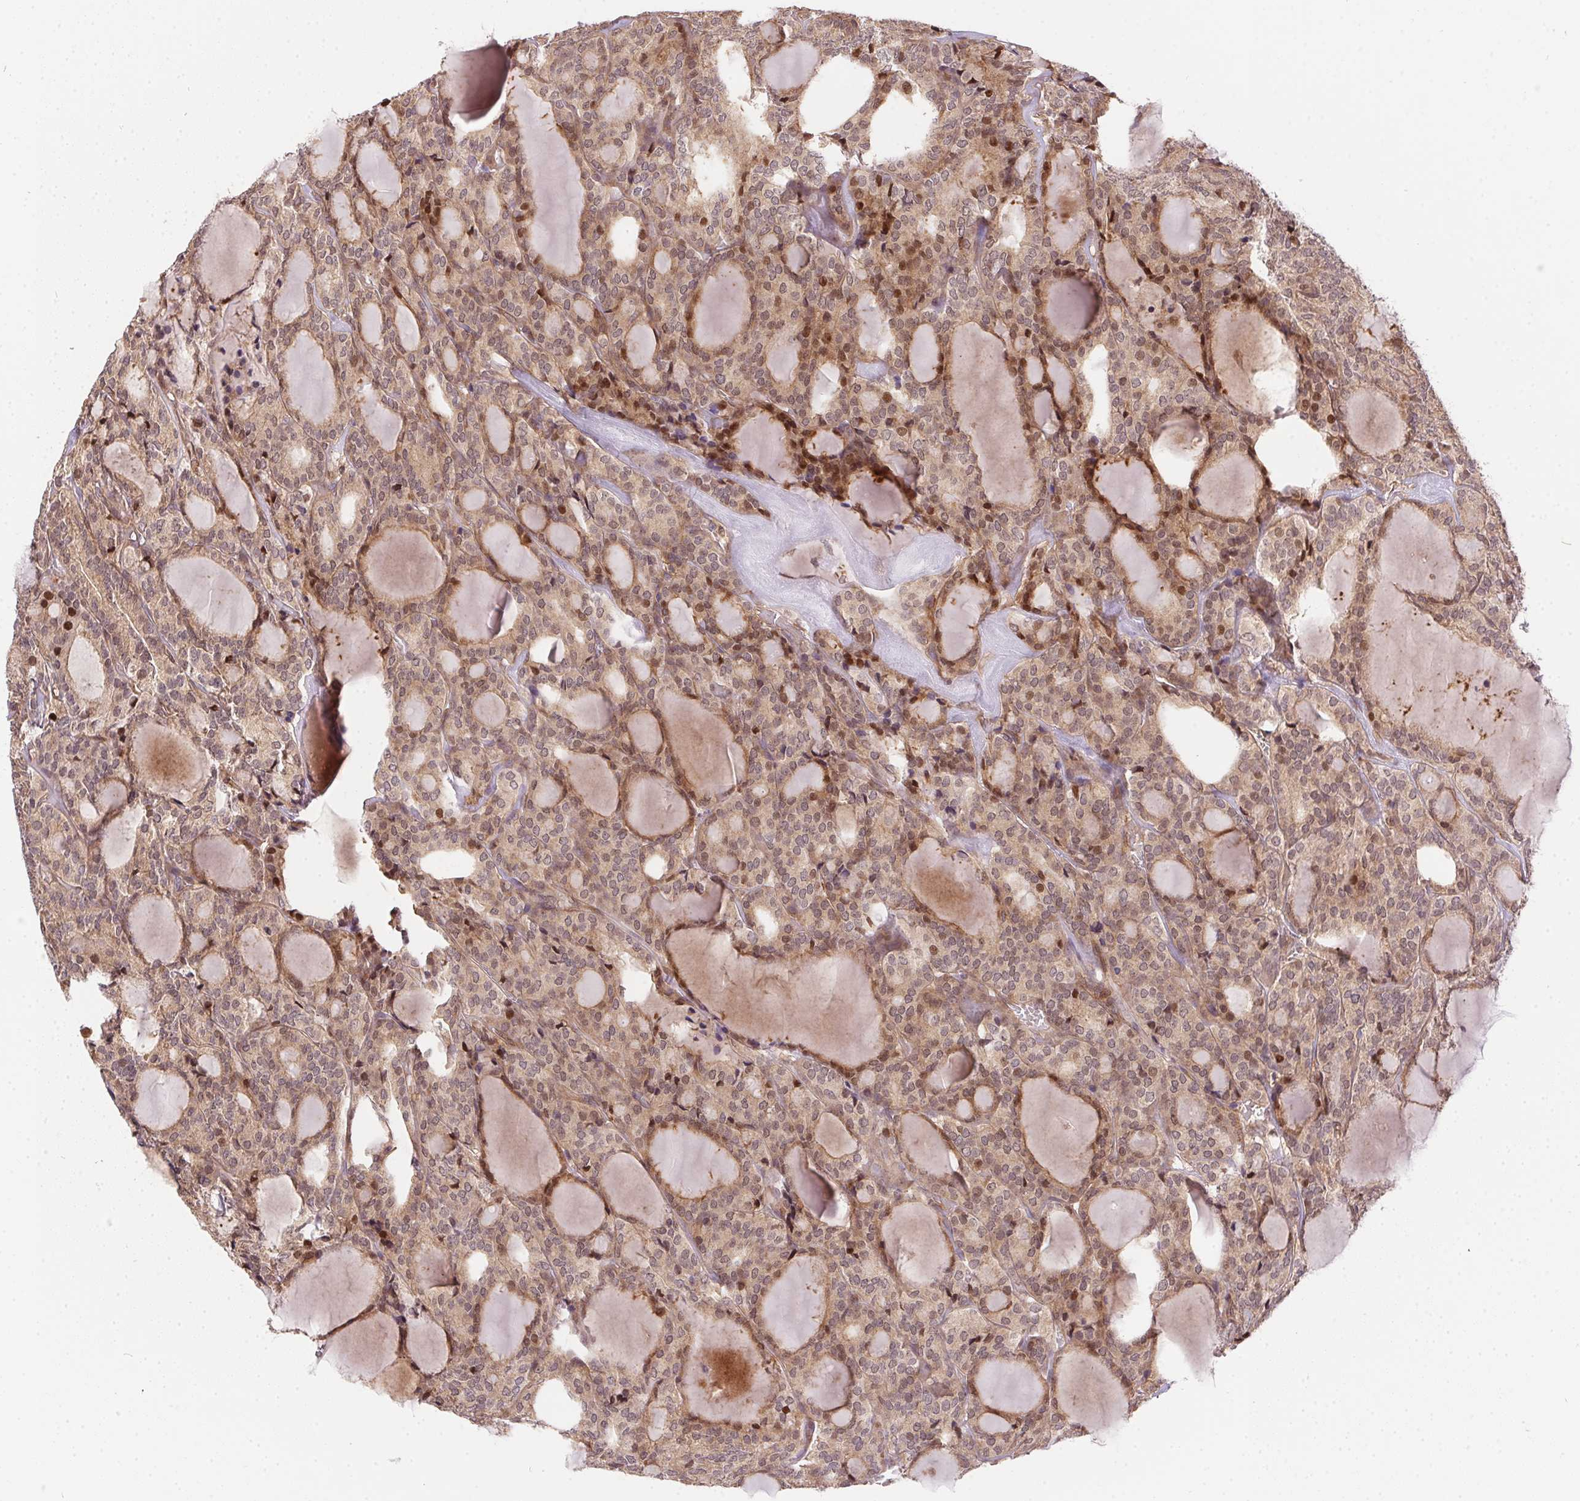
{"staining": {"intensity": "weak", "quantity": ">75%", "location": "nuclear"}, "tissue": "thyroid cancer", "cell_type": "Tumor cells", "image_type": "cancer", "snomed": [{"axis": "morphology", "description": "Follicular adenoma carcinoma, NOS"}, {"axis": "topography", "description": "Thyroid gland"}], "caption": "An IHC image of neoplastic tissue is shown. Protein staining in brown shows weak nuclear positivity in follicular adenoma carcinoma (thyroid) within tumor cells.", "gene": "NUDT16", "patient": {"sex": "male", "age": 74}}